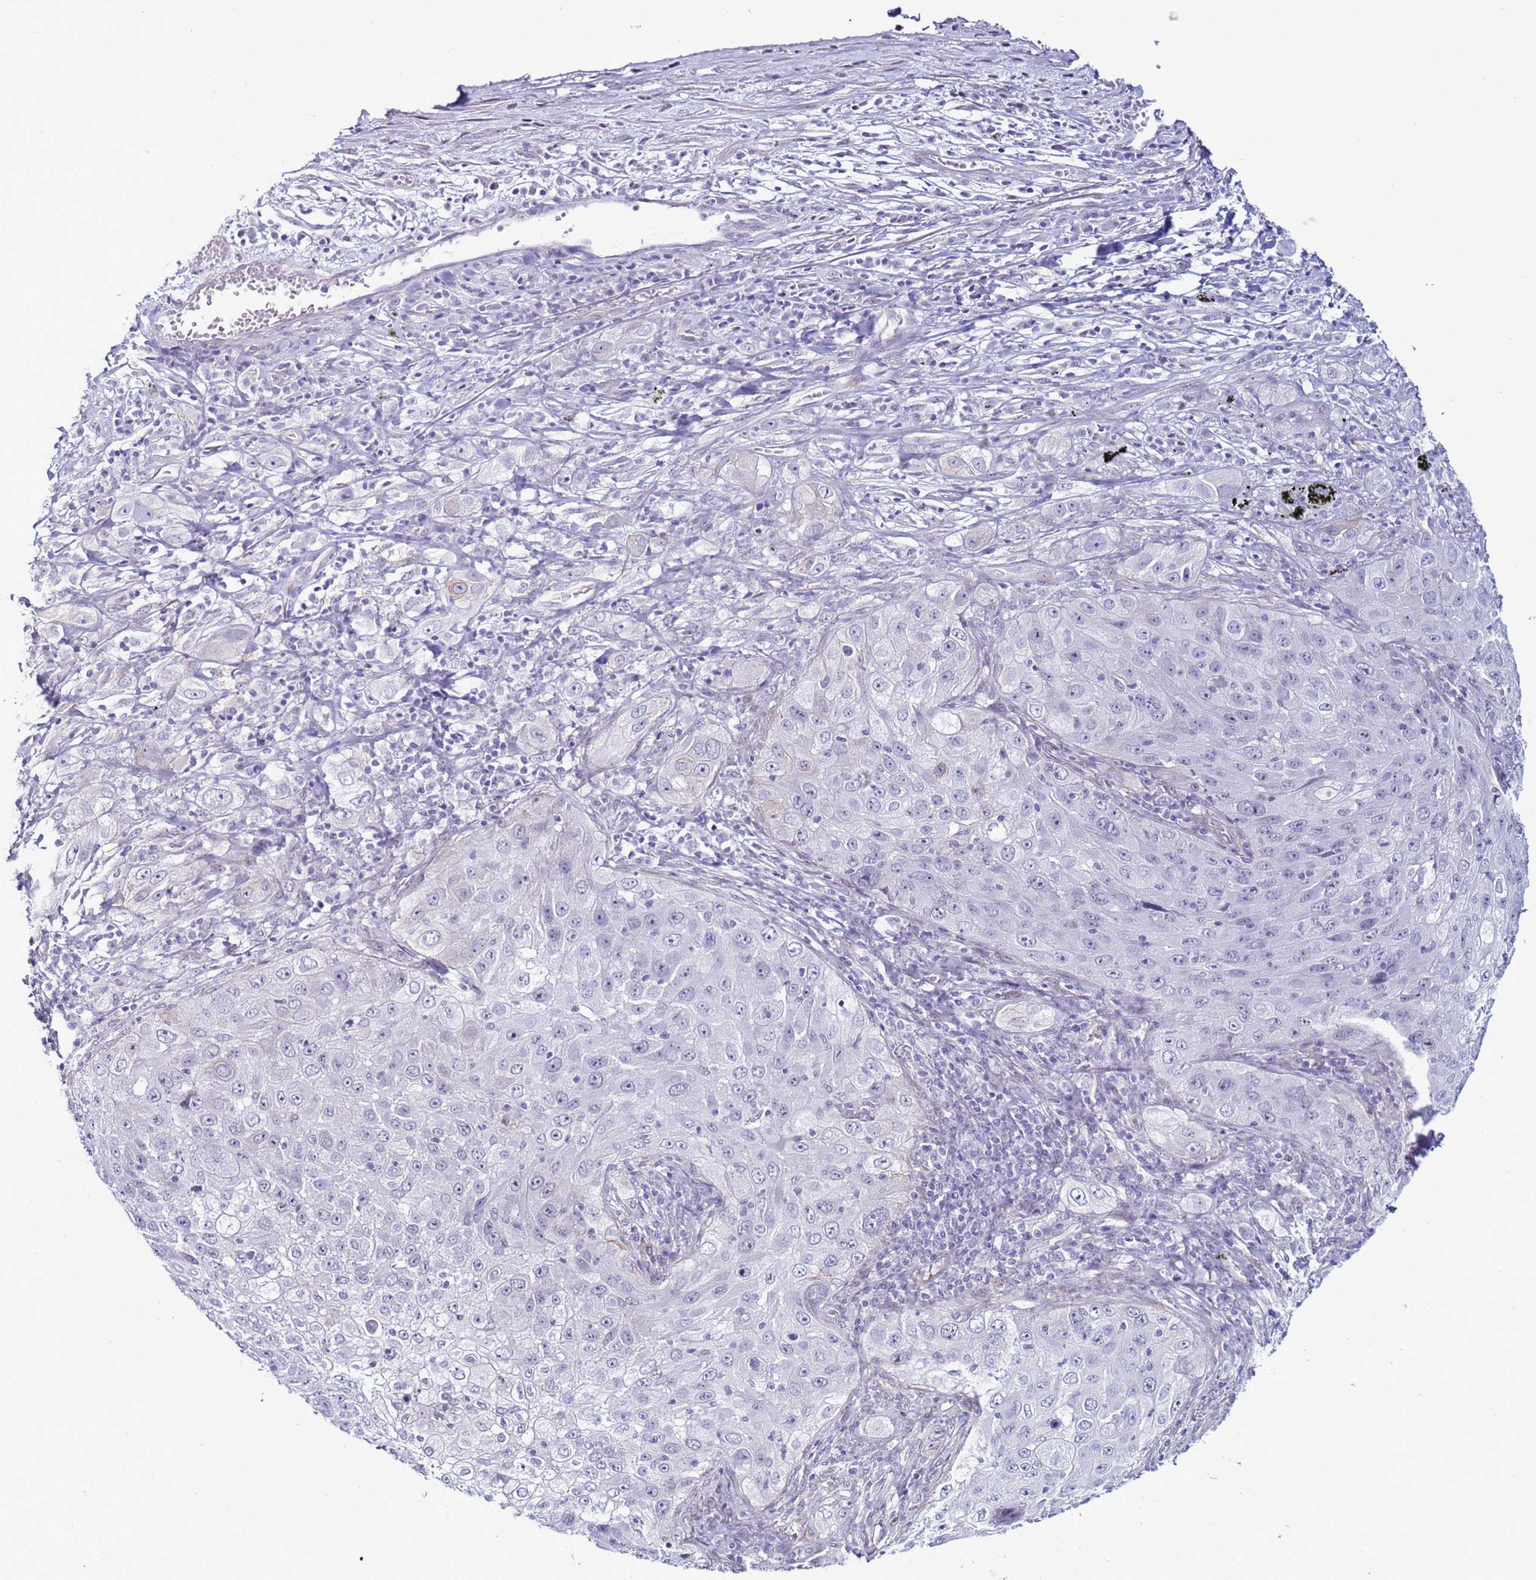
{"staining": {"intensity": "negative", "quantity": "none", "location": "none"}, "tissue": "lung cancer", "cell_type": "Tumor cells", "image_type": "cancer", "snomed": [{"axis": "morphology", "description": "Squamous cell carcinoma, NOS"}, {"axis": "topography", "description": "Lung"}], "caption": "IHC image of neoplastic tissue: squamous cell carcinoma (lung) stained with DAB (3,3'-diaminobenzidine) demonstrates no significant protein expression in tumor cells.", "gene": "LRRC10B", "patient": {"sex": "female", "age": 69}}